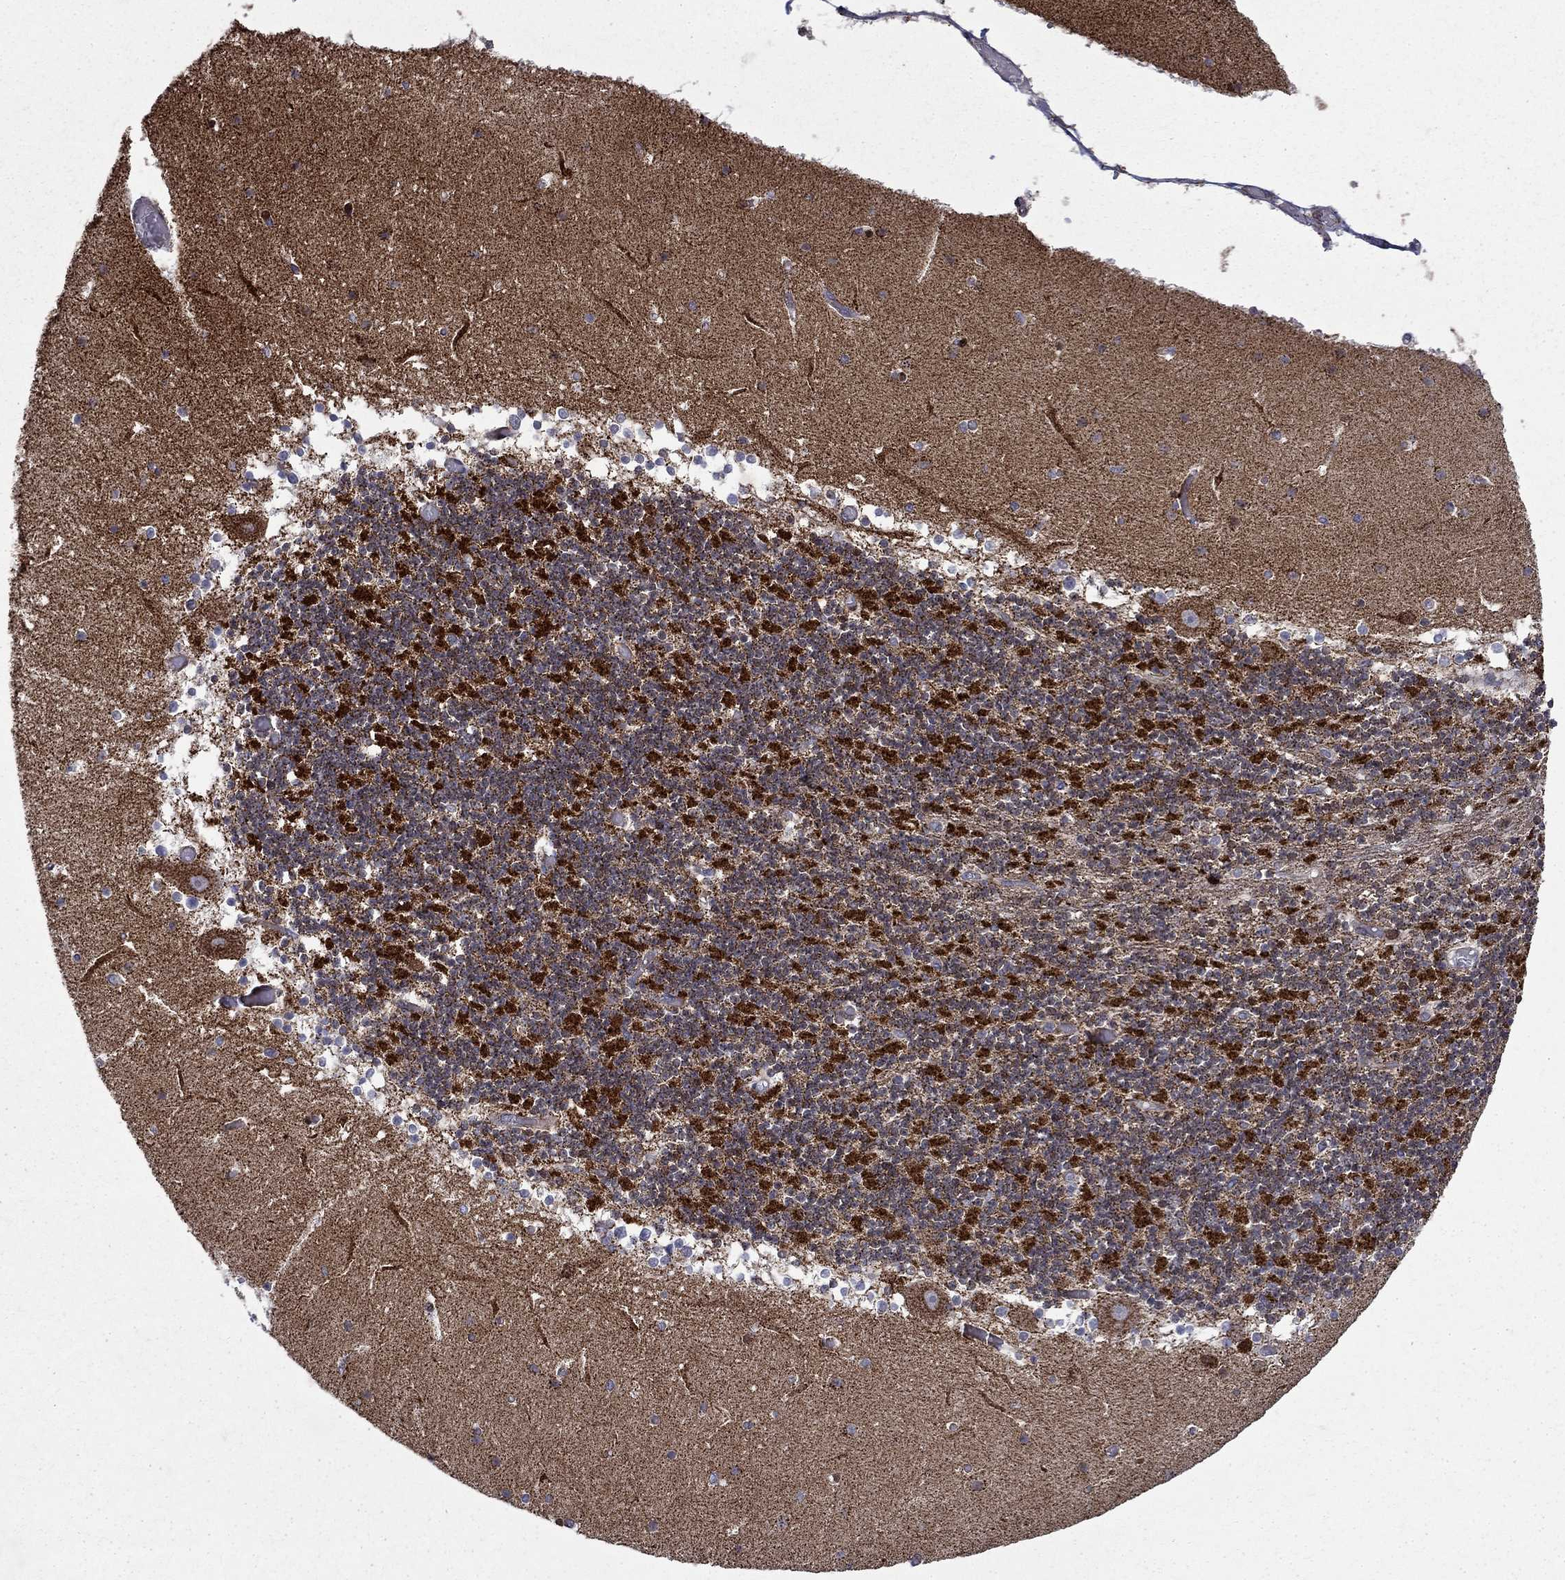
{"staining": {"intensity": "negative", "quantity": "none", "location": "none"}, "tissue": "cerebellum", "cell_type": "Cells in granular layer", "image_type": "normal", "snomed": [{"axis": "morphology", "description": "Normal tissue, NOS"}, {"axis": "topography", "description": "Cerebellum"}], "caption": "A high-resolution micrograph shows immunohistochemistry (IHC) staining of unremarkable cerebellum, which exhibits no significant staining in cells in granular layer. (Immunohistochemistry (ihc), brightfield microscopy, high magnification).", "gene": "PCBP3", "patient": {"sex": "female", "age": 28}}